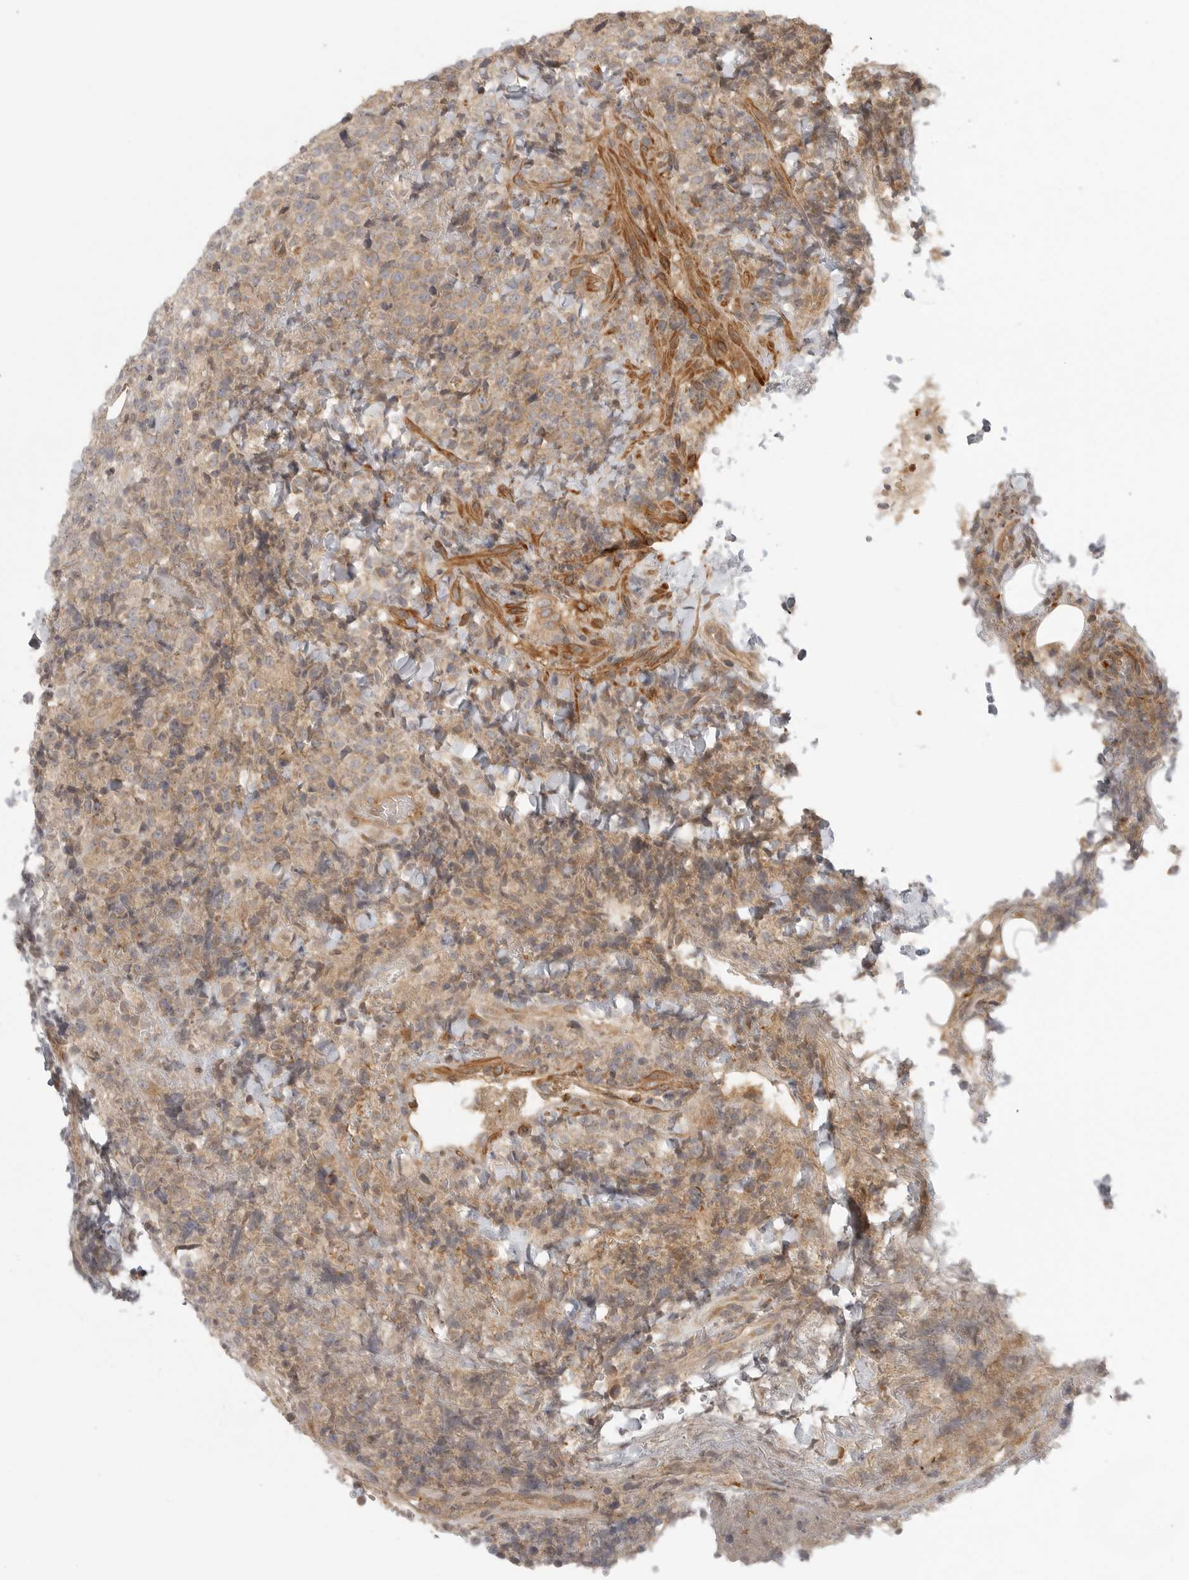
{"staining": {"intensity": "weak", "quantity": "<25%", "location": "cytoplasmic/membranous"}, "tissue": "lymphoma", "cell_type": "Tumor cells", "image_type": "cancer", "snomed": [{"axis": "morphology", "description": "Malignant lymphoma, non-Hodgkin's type, High grade"}, {"axis": "topography", "description": "Lymph node"}], "caption": "Tumor cells are negative for brown protein staining in high-grade malignant lymphoma, non-Hodgkin's type.", "gene": "CCPG1", "patient": {"sex": "male", "age": 13}}